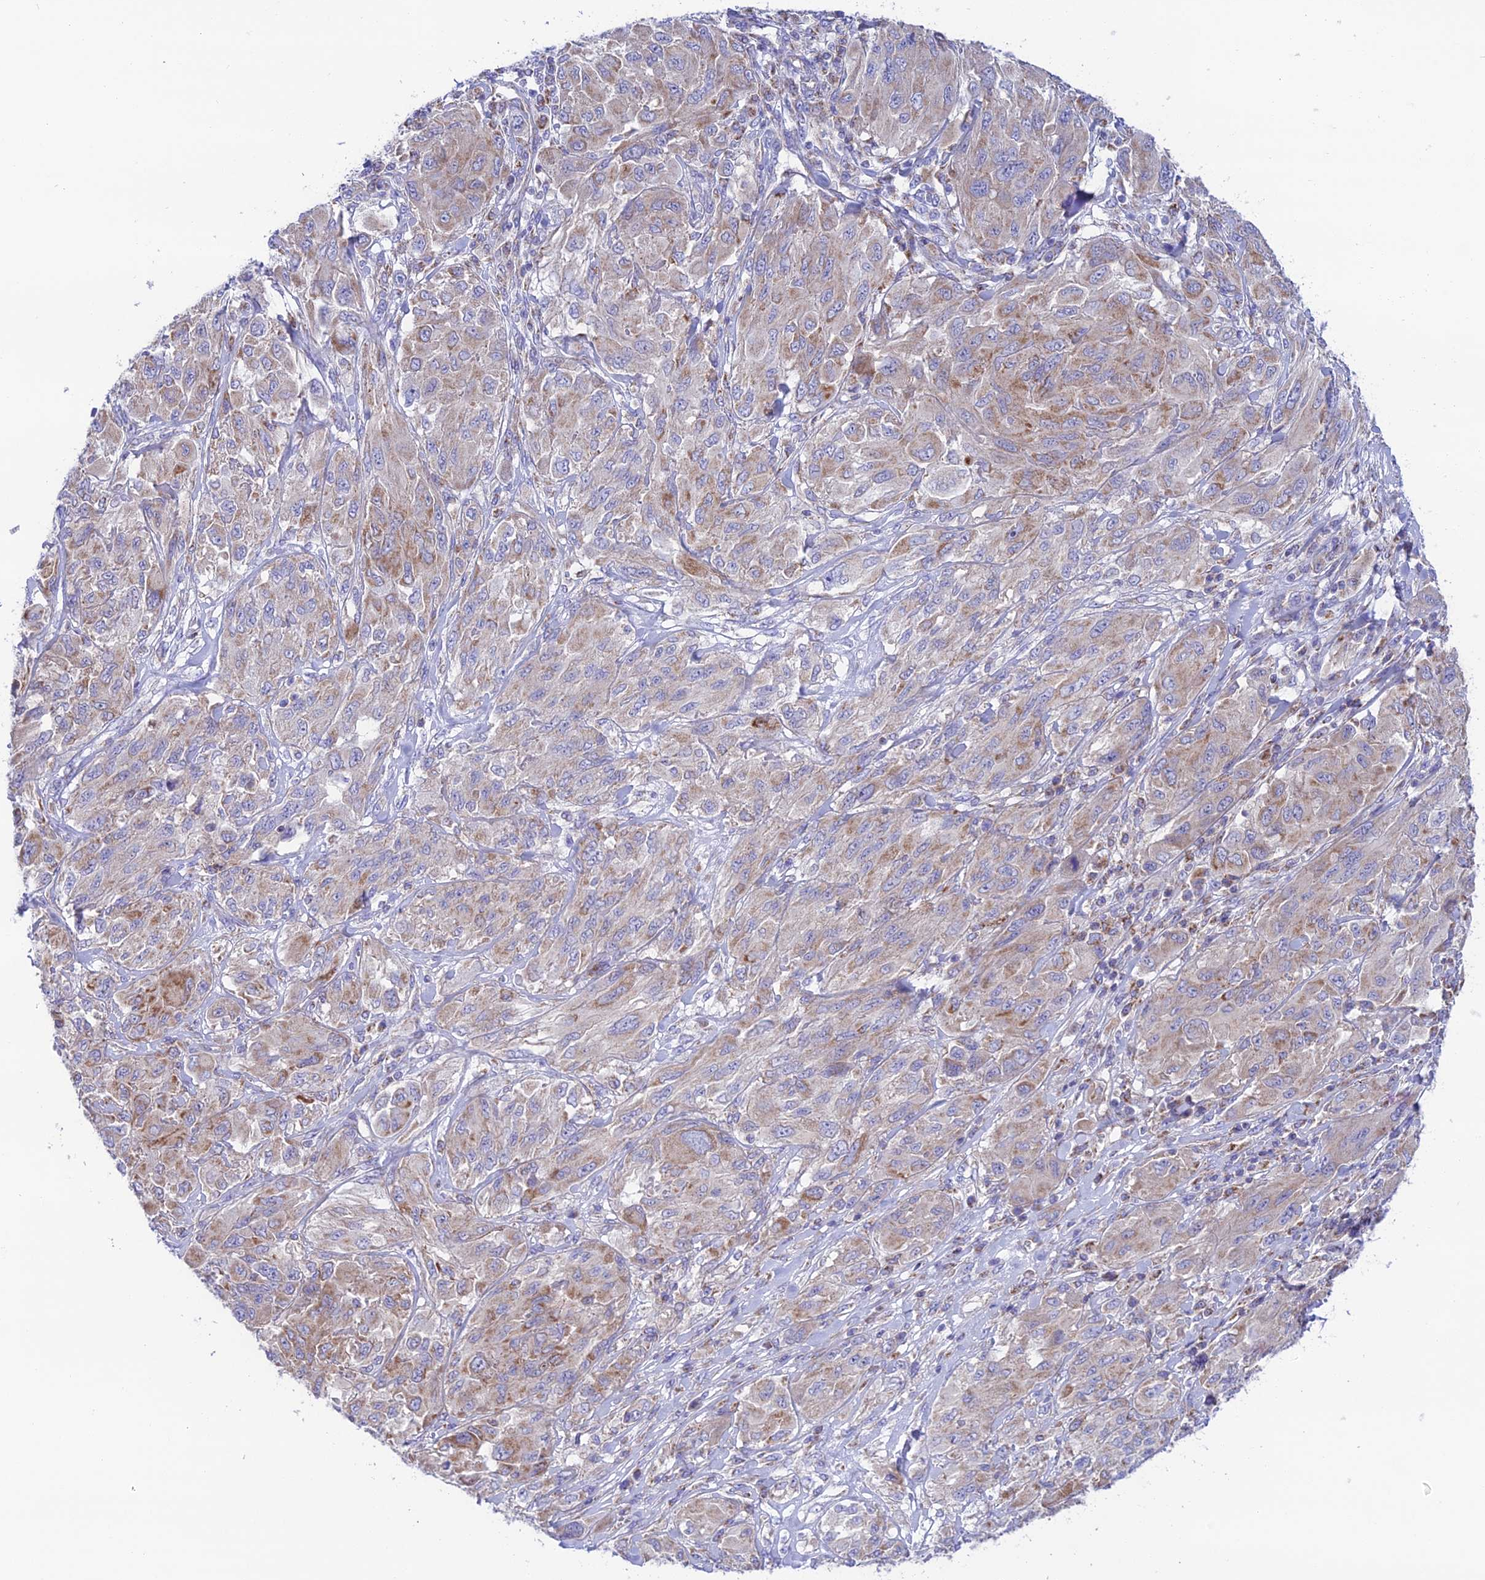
{"staining": {"intensity": "moderate", "quantity": "25%-75%", "location": "cytoplasmic/membranous"}, "tissue": "melanoma", "cell_type": "Tumor cells", "image_type": "cancer", "snomed": [{"axis": "morphology", "description": "Malignant melanoma, NOS"}, {"axis": "topography", "description": "Skin"}], "caption": "This is an image of immunohistochemistry (IHC) staining of melanoma, which shows moderate positivity in the cytoplasmic/membranous of tumor cells.", "gene": "HSDL2", "patient": {"sex": "female", "age": 91}}